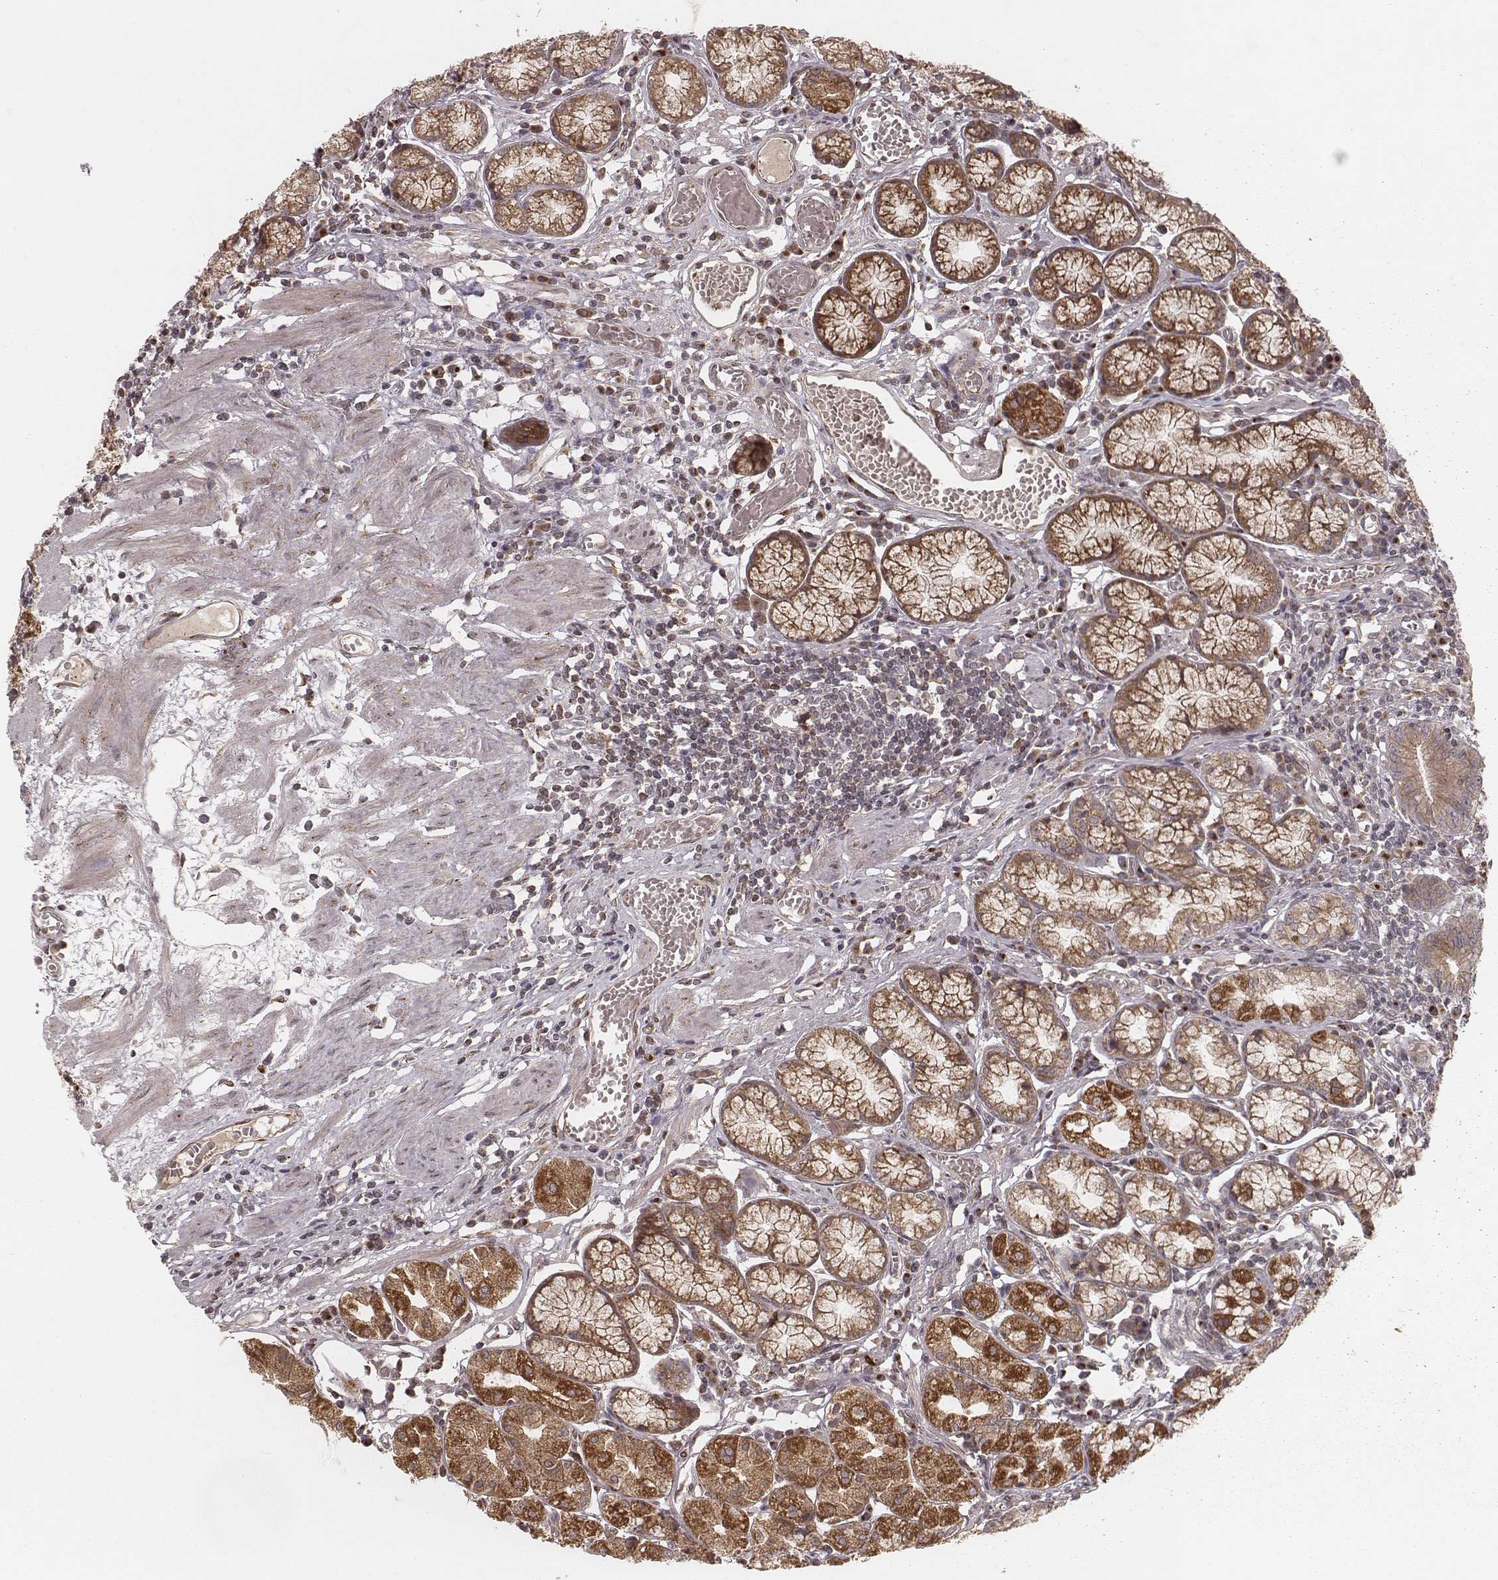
{"staining": {"intensity": "strong", "quantity": ">75%", "location": "cytoplasmic/membranous"}, "tissue": "stomach", "cell_type": "Glandular cells", "image_type": "normal", "snomed": [{"axis": "morphology", "description": "Normal tissue, NOS"}, {"axis": "topography", "description": "Stomach"}], "caption": "The histopathology image shows staining of benign stomach, revealing strong cytoplasmic/membranous protein expression (brown color) within glandular cells.", "gene": "MYO19", "patient": {"sex": "male", "age": 55}}